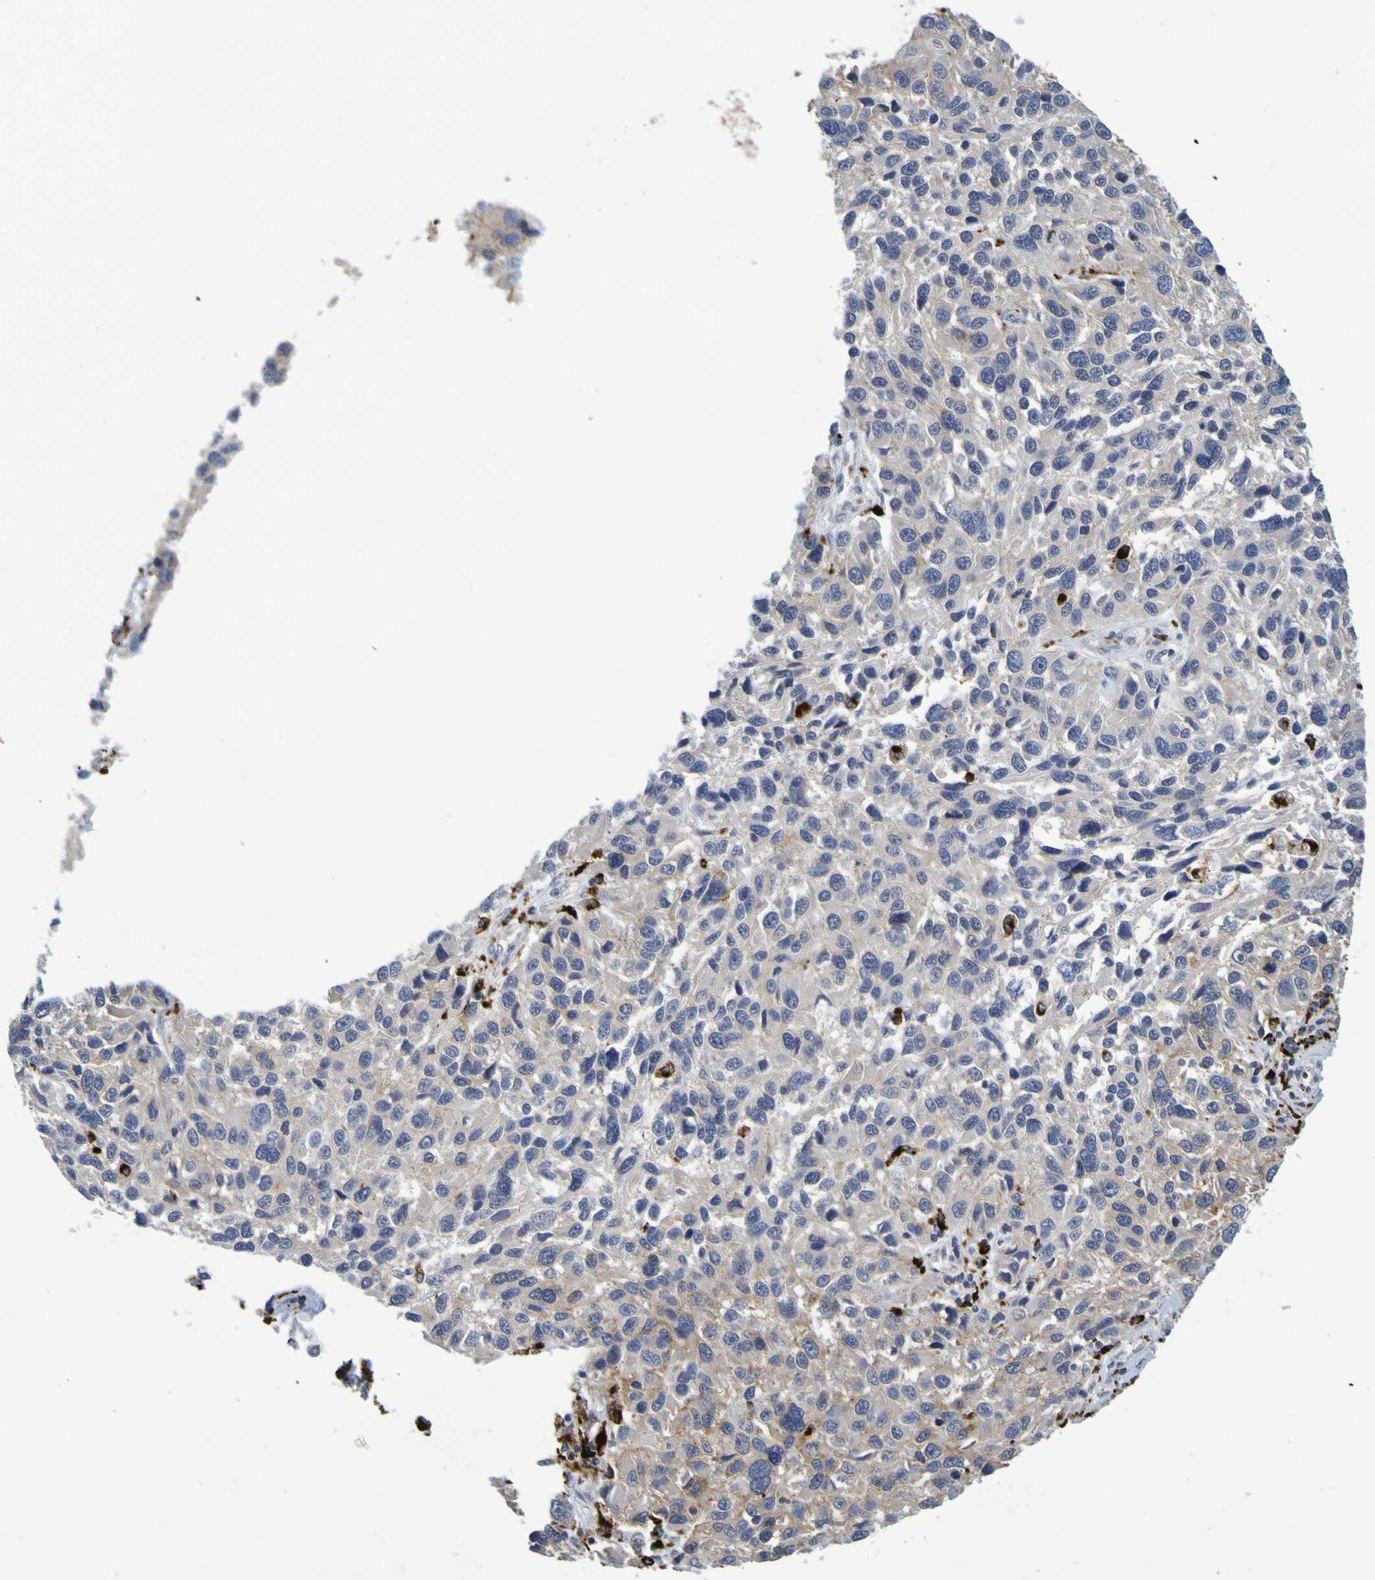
{"staining": {"intensity": "weak", "quantity": "<25%", "location": "cytoplasmic/membranous"}, "tissue": "melanoma", "cell_type": "Tumor cells", "image_type": "cancer", "snomed": [{"axis": "morphology", "description": "Malignant melanoma, NOS"}, {"axis": "topography", "description": "Skin"}], "caption": "An image of melanoma stained for a protein demonstrates no brown staining in tumor cells.", "gene": "TPH1", "patient": {"sex": "male", "age": 53}}